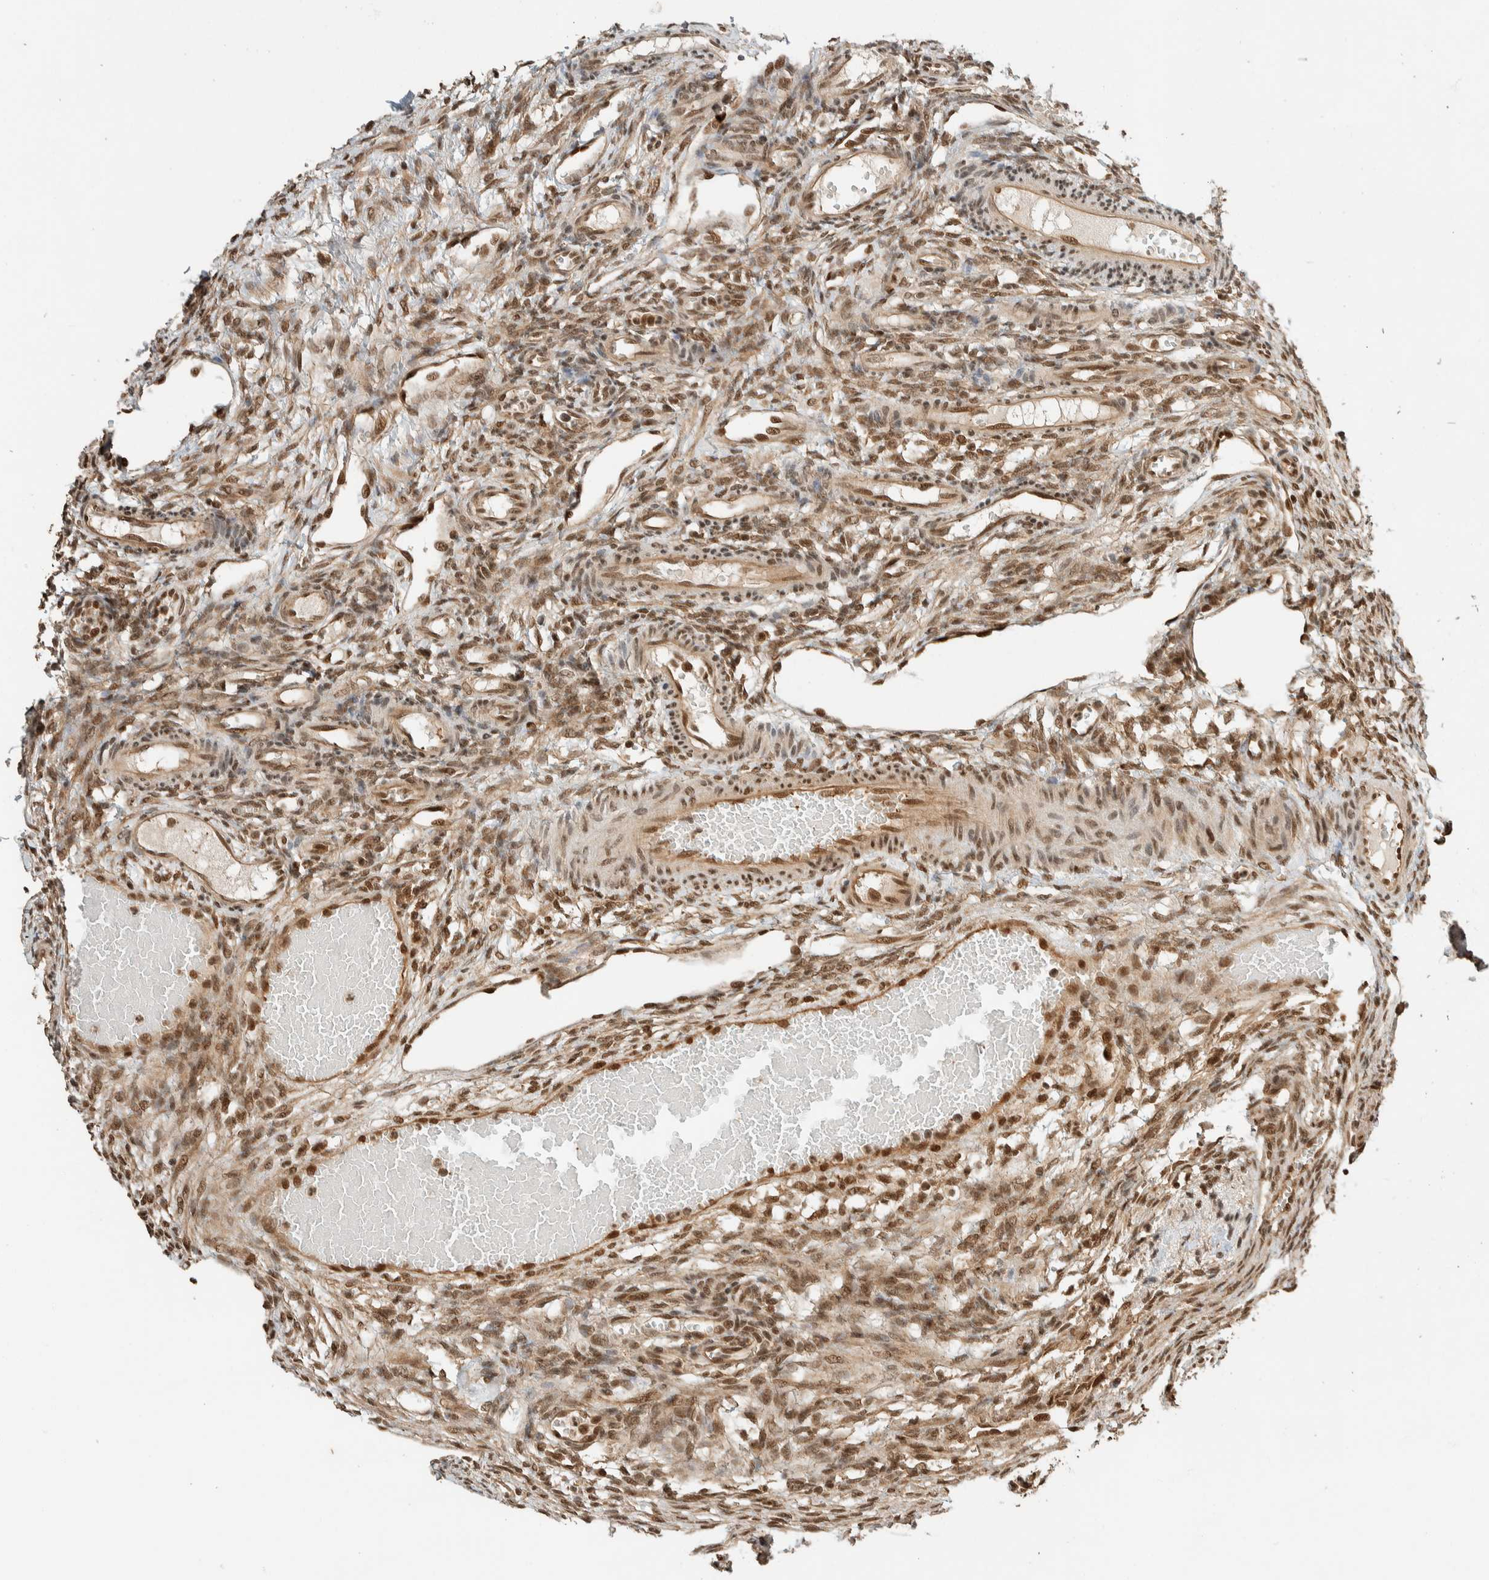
{"staining": {"intensity": "moderate", "quantity": ">75%", "location": "nuclear"}, "tissue": "ovary", "cell_type": "Ovarian stroma cells", "image_type": "normal", "snomed": [{"axis": "morphology", "description": "Normal tissue, NOS"}, {"axis": "topography", "description": "Ovary"}], "caption": "Approximately >75% of ovarian stroma cells in benign ovary show moderate nuclear protein expression as visualized by brown immunohistochemical staining.", "gene": "ZBTB2", "patient": {"sex": "female", "age": 33}}